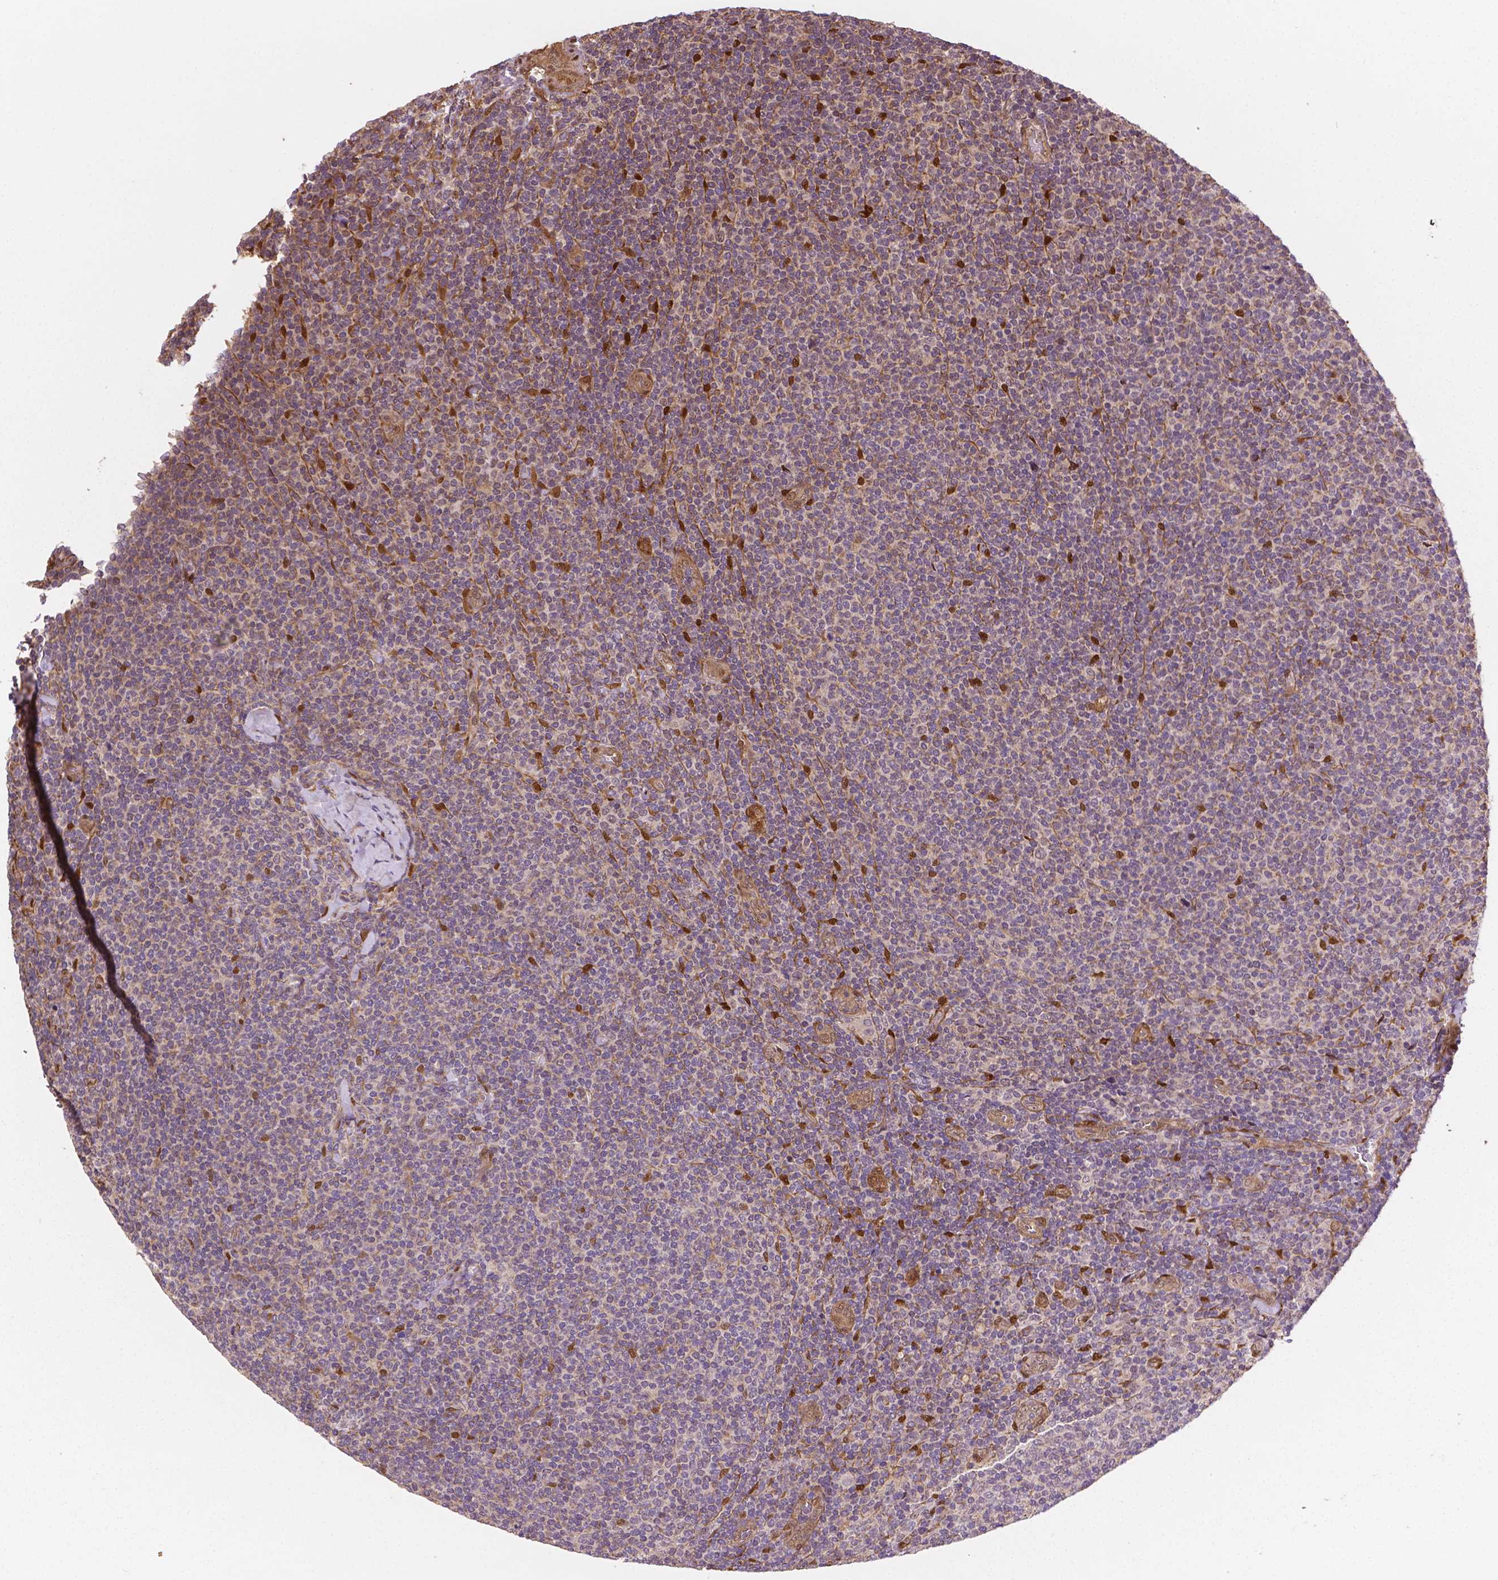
{"staining": {"intensity": "negative", "quantity": "none", "location": "none"}, "tissue": "lymphoma", "cell_type": "Tumor cells", "image_type": "cancer", "snomed": [{"axis": "morphology", "description": "Malignant lymphoma, non-Hodgkin's type, Low grade"}, {"axis": "topography", "description": "Lymph node"}], "caption": "Tumor cells show no significant protein staining in lymphoma. Nuclei are stained in blue.", "gene": "YAP1", "patient": {"sex": "male", "age": 52}}